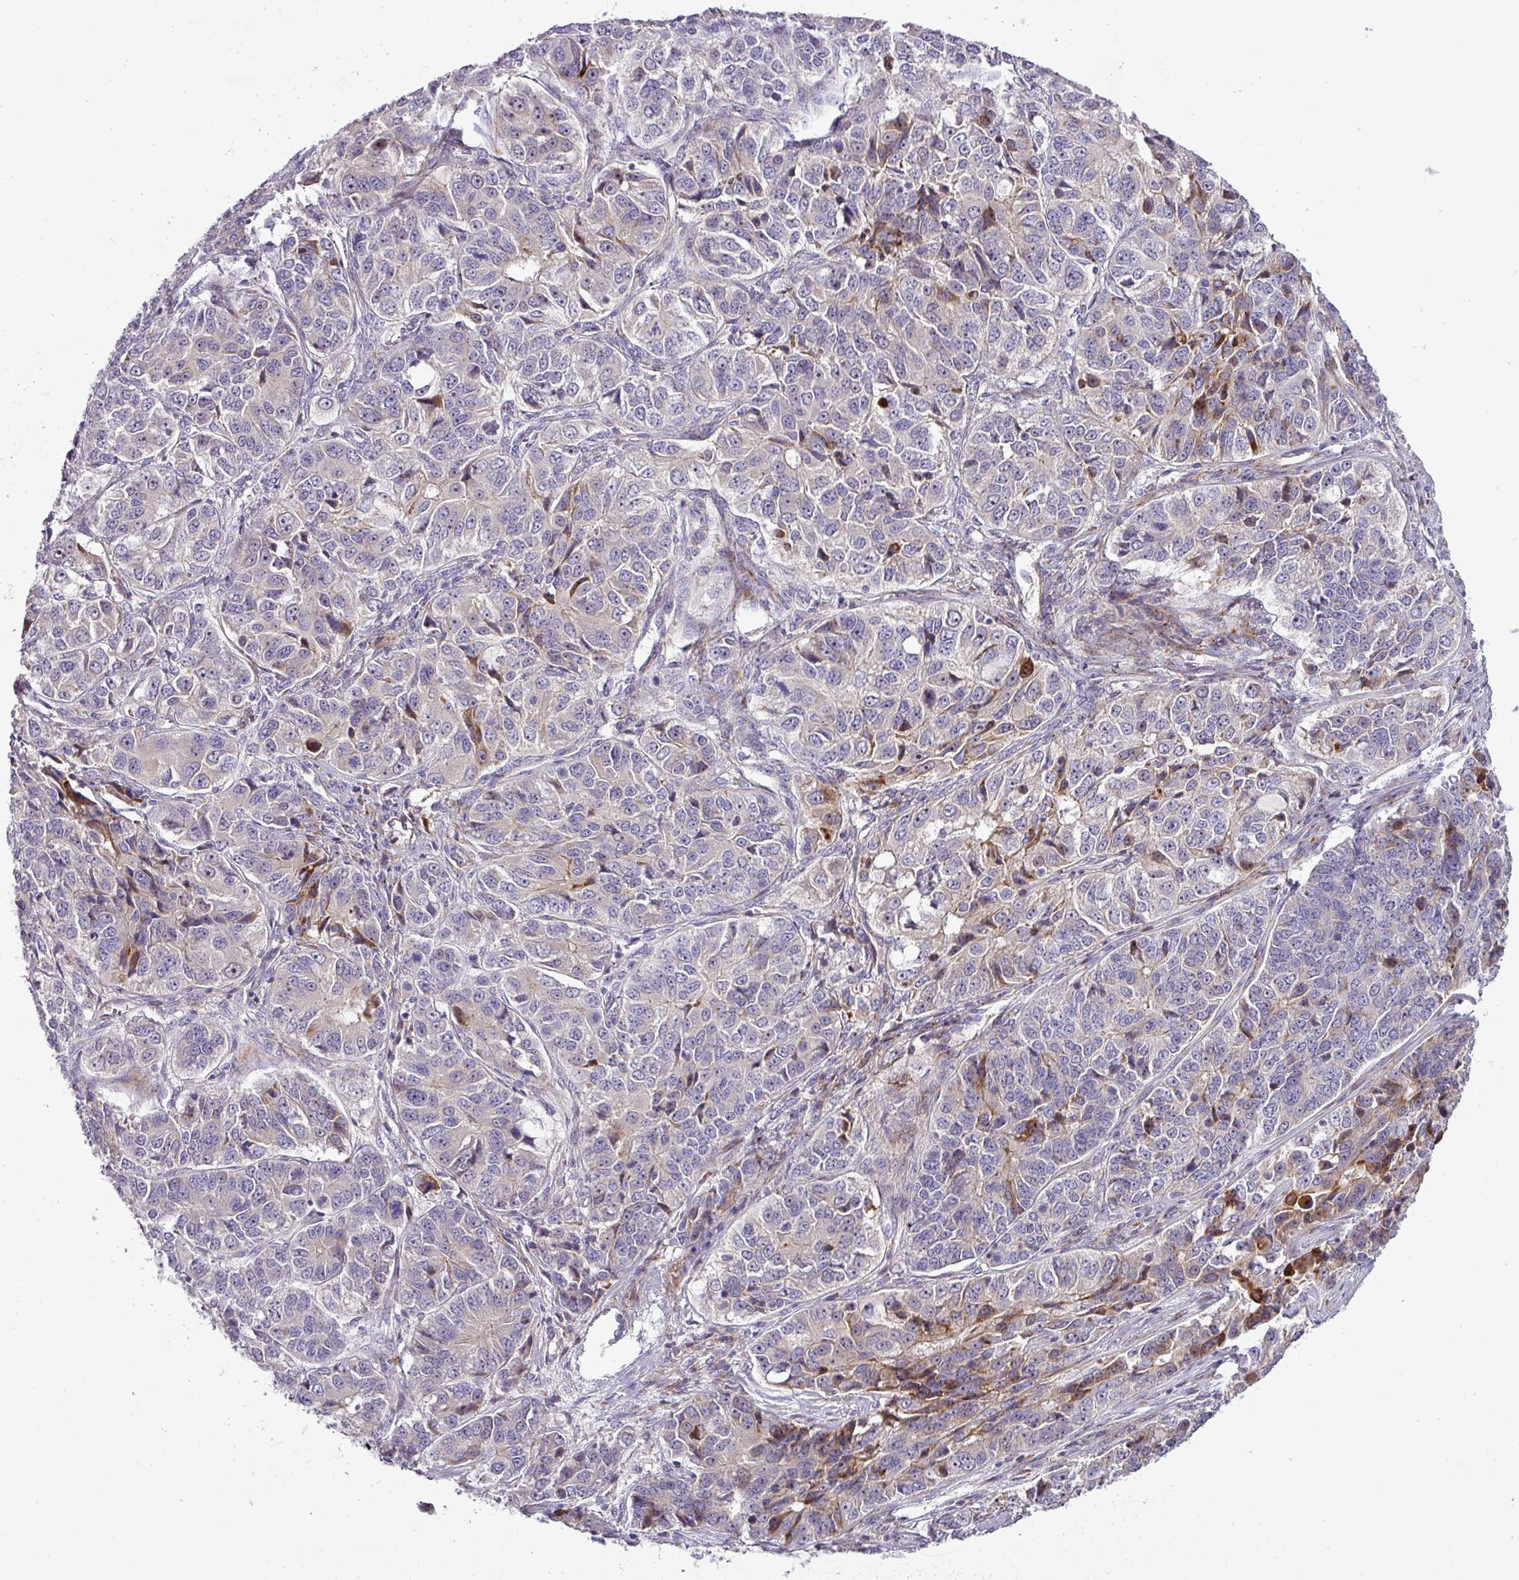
{"staining": {"intensity": "negative", "quantity": "none", "location": "none"}, "tissue": "ovarian cancer", "cell_type": "Tumor cells", "image_type": "cancer", "snomed": [{"axis": "morphology", "description": "Carcinoma, endometroid"}, {"axis": "topography", "description": "Ovary"}], "caption": "The immunohistochemistry (IHC) photomicrograph has no significant expression in tumor cells of ovarian endometroid carcinoma tissue.", "gene": "ATP6V1F", "patient": {"sex": "female", "age": 51}}